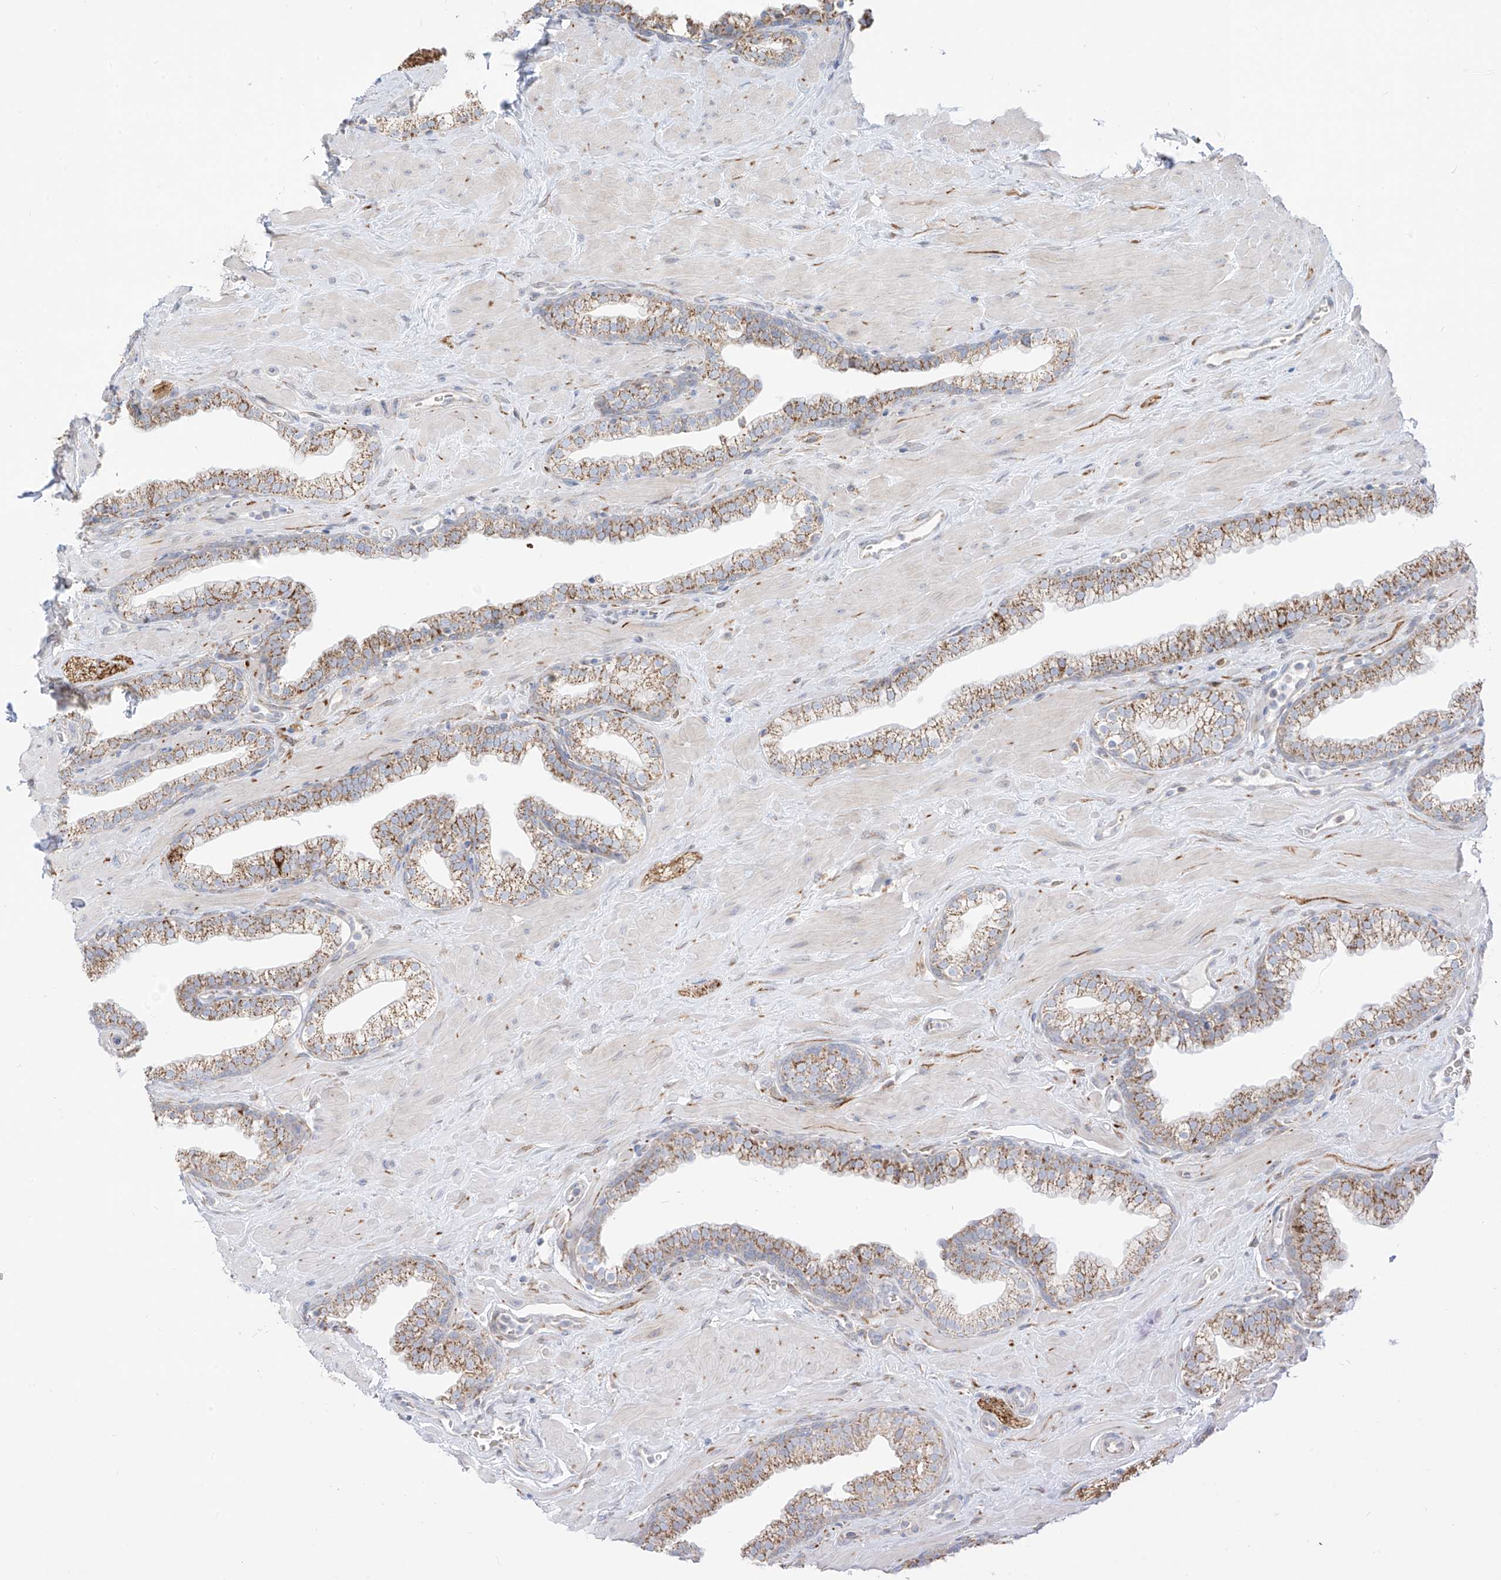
{"staining": {"intensity": "moderate", "quantity": "25%-75%", "location": "cytoplasmic/membranous"}, "tissue": "prostate", "cell_type": "Glandular cells", "image_type": "normal", "snomed": [{"axis": "morphology", "description": "Normal tissue, NOS"}, {"axis": "morphology", "description": "Urothelial carcinoma, Low grade"}, {"axis": "topography", "description": "Urinary bladder"}, {"axis": "topography", "description": "Prostate"}], "caption": "Immunohistochemical staining of benign human prostate reveals medium levels of moderate cytoplasmic/membranous expression in approximately 25%-75% of glandular cells.", "gene": "ARHGEF40", "patient": {"sex": "male", "age": 60}}